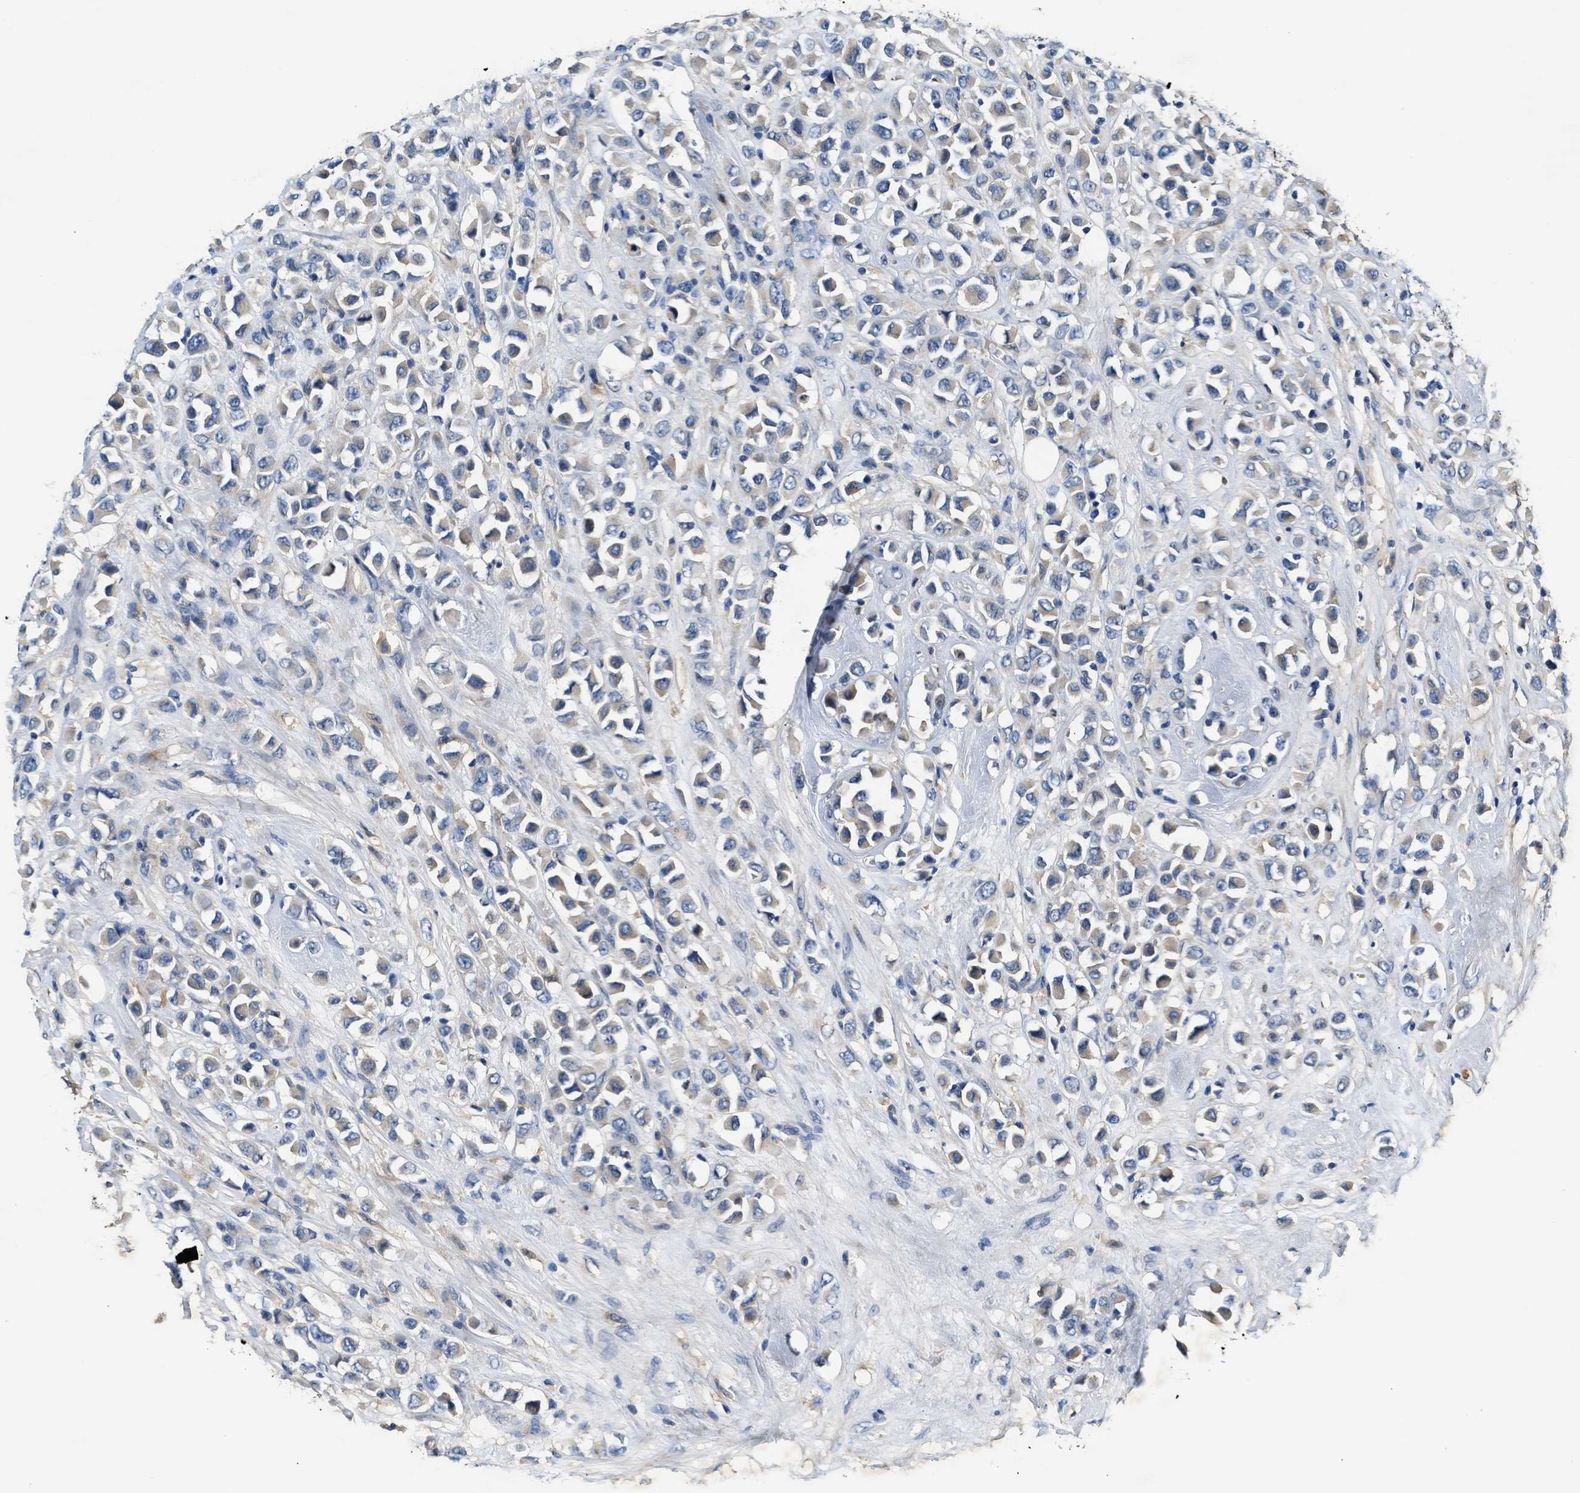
{"staining": {"intensity": "weak", "quantity": ">75%", "location": "cytoplasmic/membranous"}, "tissue": "breast cancer", "cell_type": "Tumor cells", "image_type": "cancer", "snomed": [{"axis": "morphology", "description": "Duct carcinoma"}, {"axis": "topography", "description": "Breast"}], "caption": "An immunohistochemistry (IHC) photomicrograph of neoplastic tissue is shown. Protein staining in brown shows weak cytoplasmic/membranous positivity in breast cancer (intraductal carcinoma) within tumor cells.", "gene": "RWDD2B", "patient": {"sex": "female", "age": 61}}